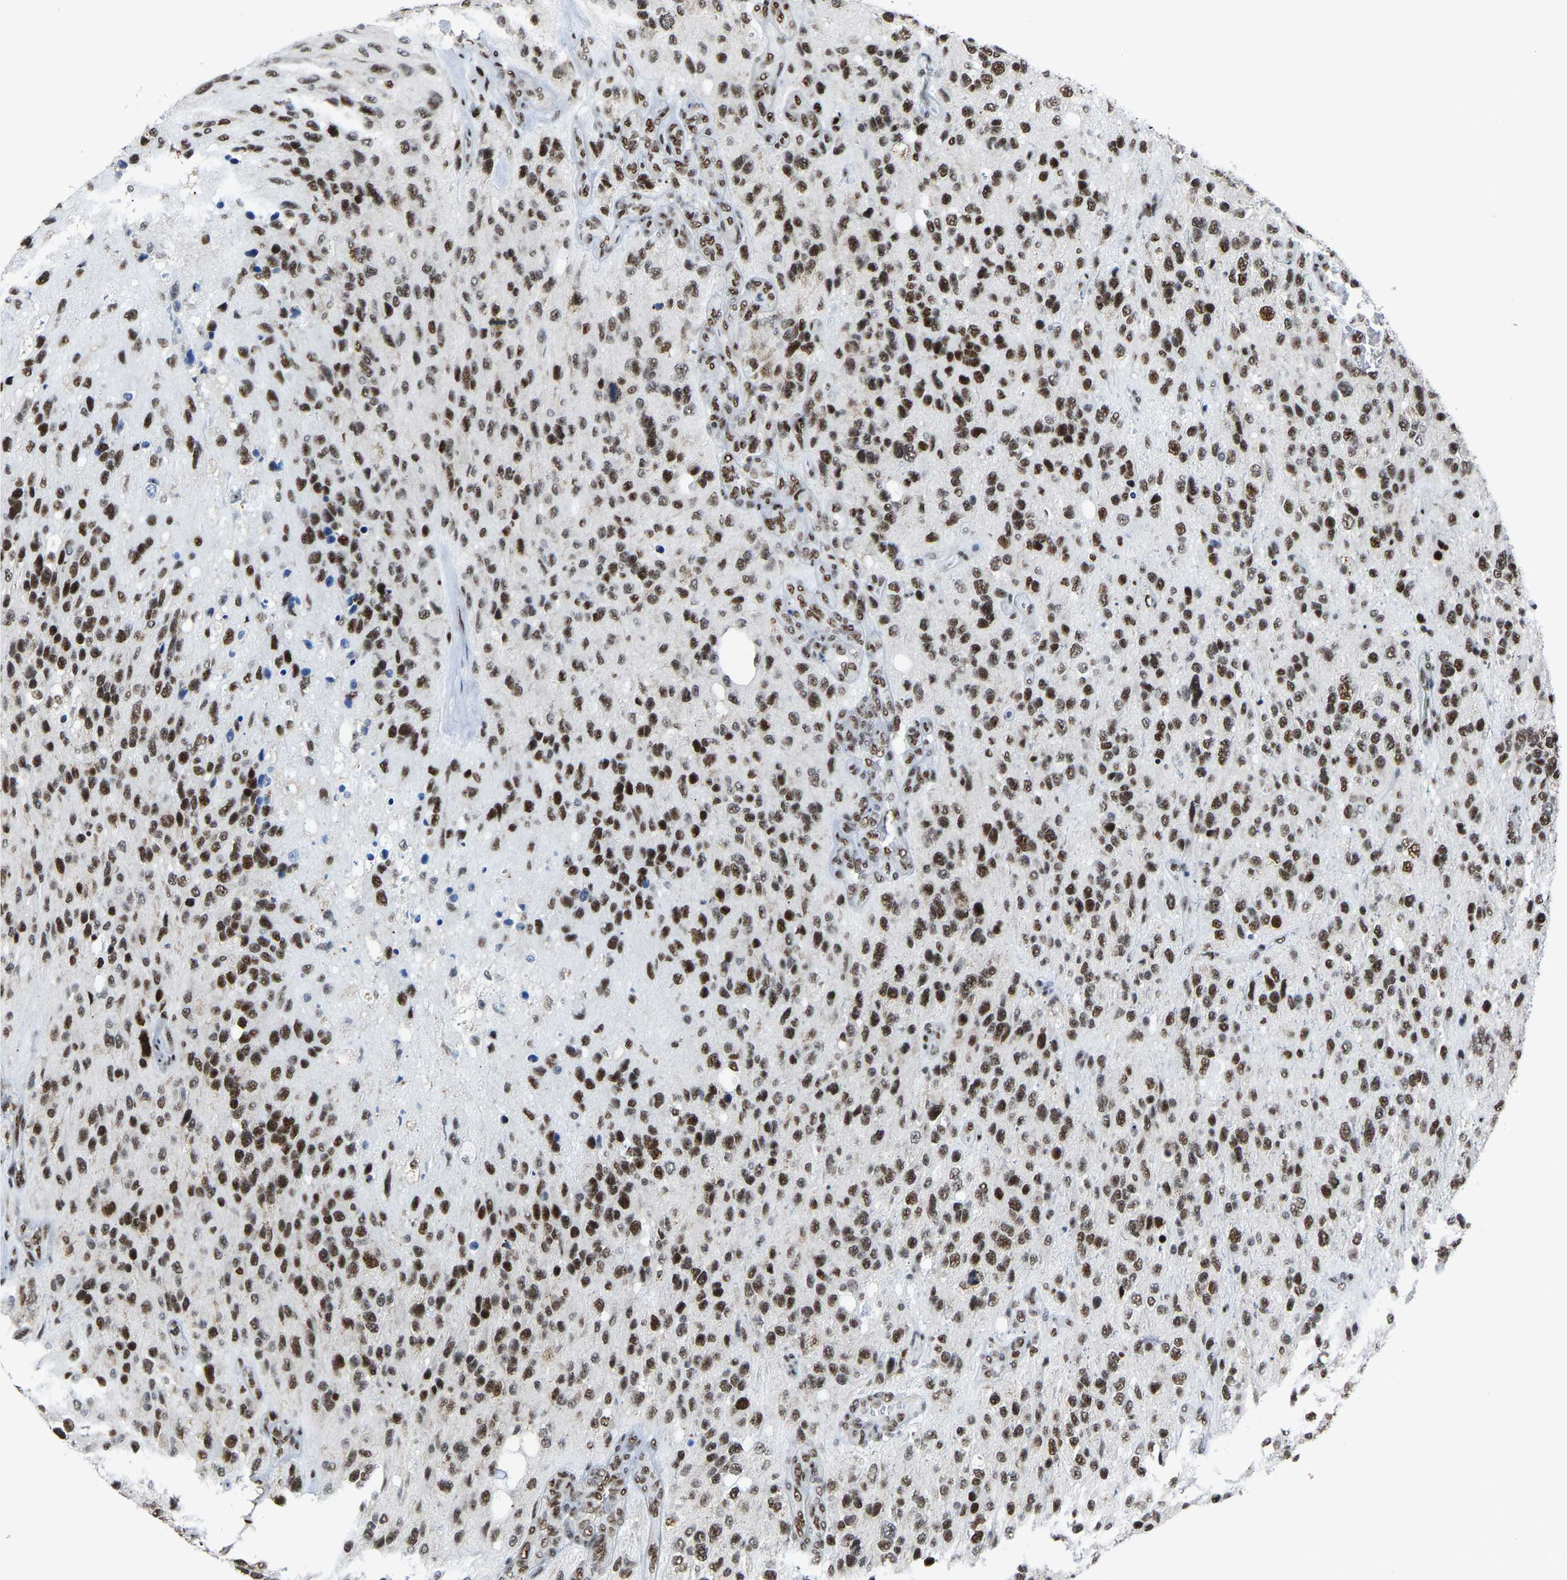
{"staining": {"intensity": "strong", "quantity": ">75%", "location": "nuclear"}, "tissue": "glioma", "cell_type": "Tumor cells", "image_type": "cancer", "snomed": [{"axis": "morphology", "description": "Glioma, malignant, High grade"}, {"axis": "topography", "description": "Brain"}], "caption": "Immunohistochemistry (IHC) photomicrograph of neoplastic tissue: high-grade glioma (malignant) stained using immunohistochemistry shows high levels of strong protein expression localized specifically in the nuclear of tumor cells, appearing as a nuclear brown color.", "gene": "DDX5", "patient": {"sex": "female", "age": 58}}